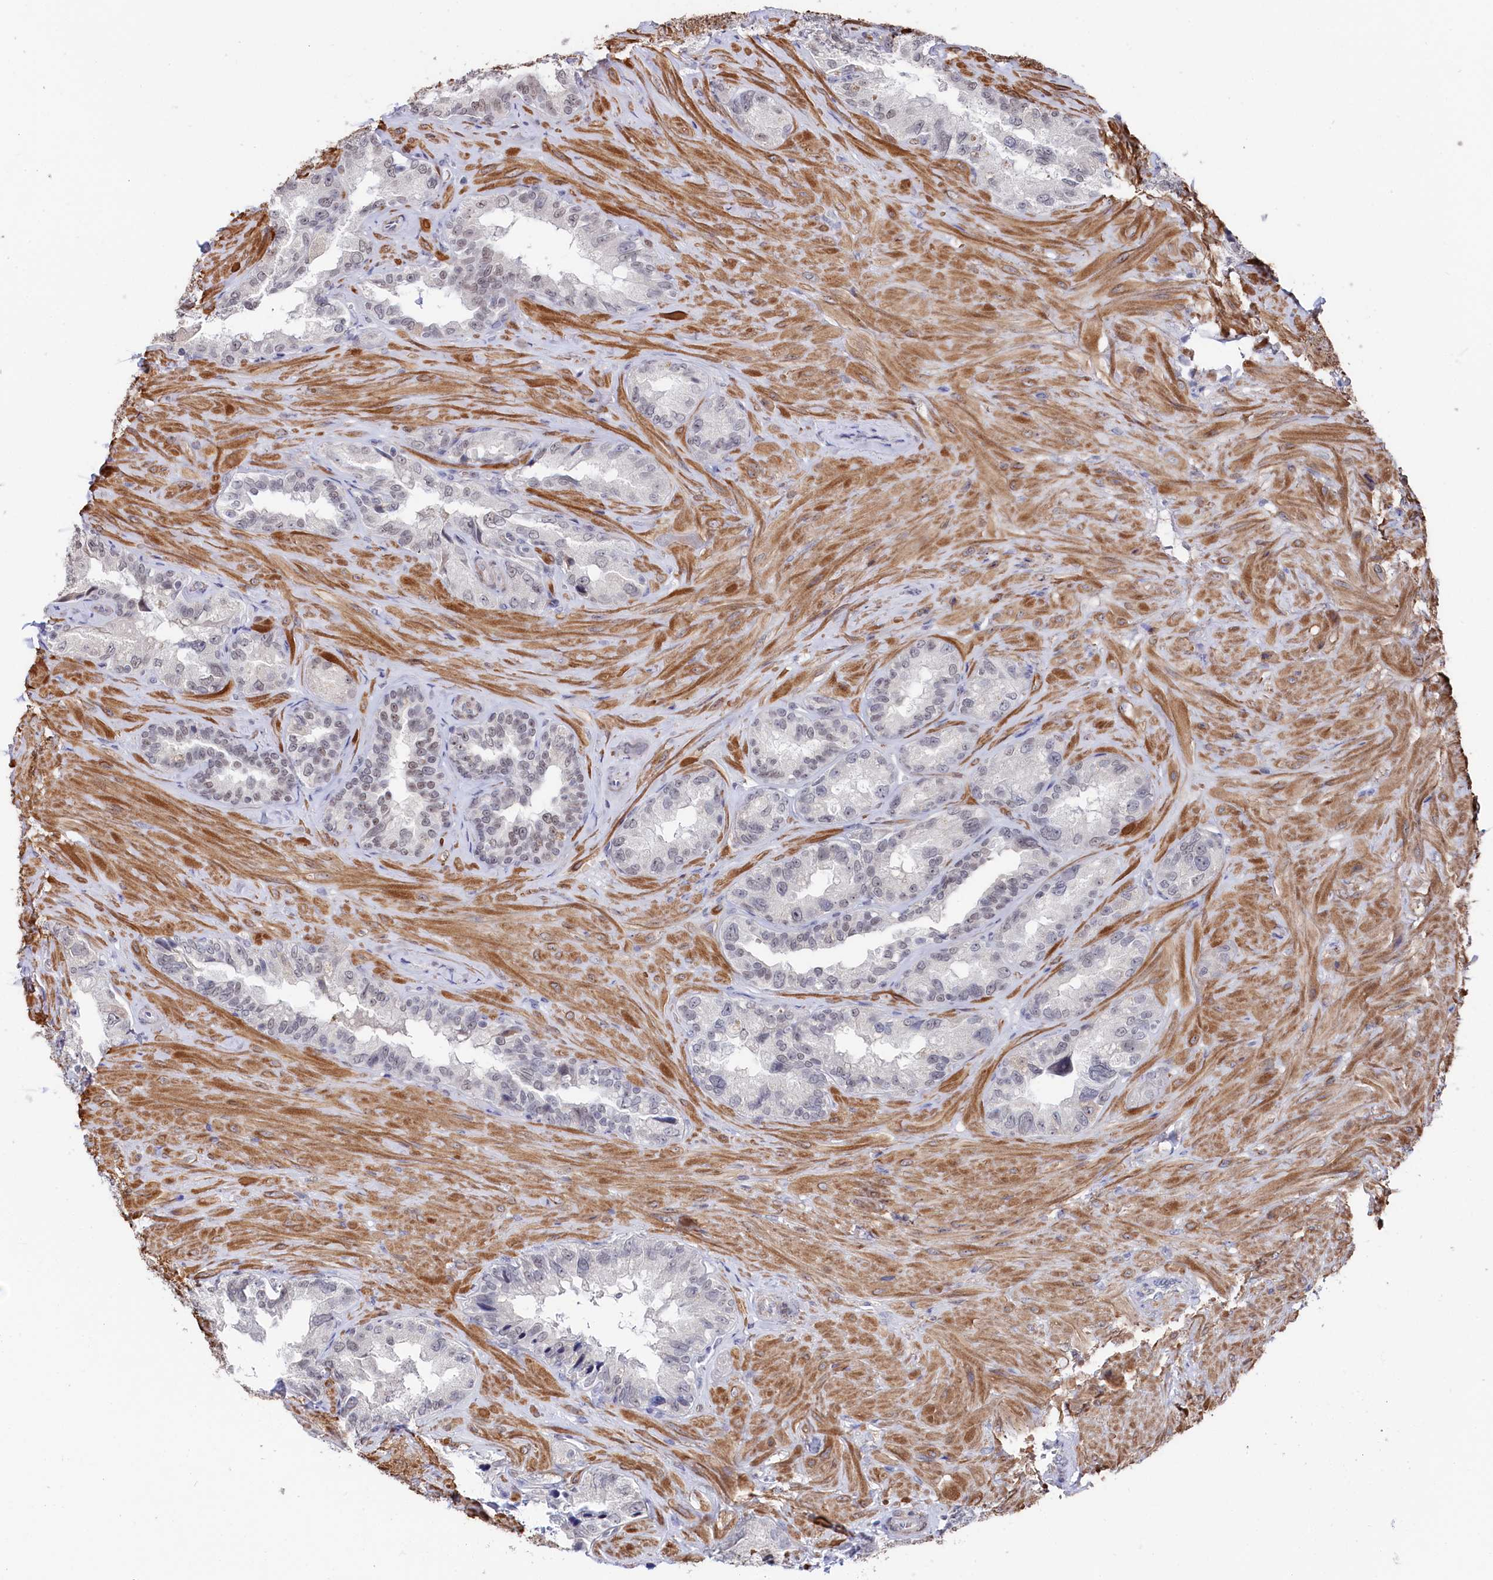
{"staining": {"intensity": "weak", "quantity": "<25%", "location": "nuclear"}, "tissue": "seminal vesicle", "cell_type": "Glandular cells", "image_type": "normal", "snomed": [{"axis": "morphology", "description": "Normal tissue, NOS"}, {"axis": "topography", "description": "Seminal veicle"}, {"axis": "topography", "description": "Peripheral nerve tissue"}], "caption": "IHC micrograph of benign human seminal vesicle stained for a protein (brown), which exhibits no staining in glandular cells. Nuclei are stained in blue.", "gene": "TIGD4", "patient": {"sex": "male", "age": 67}}